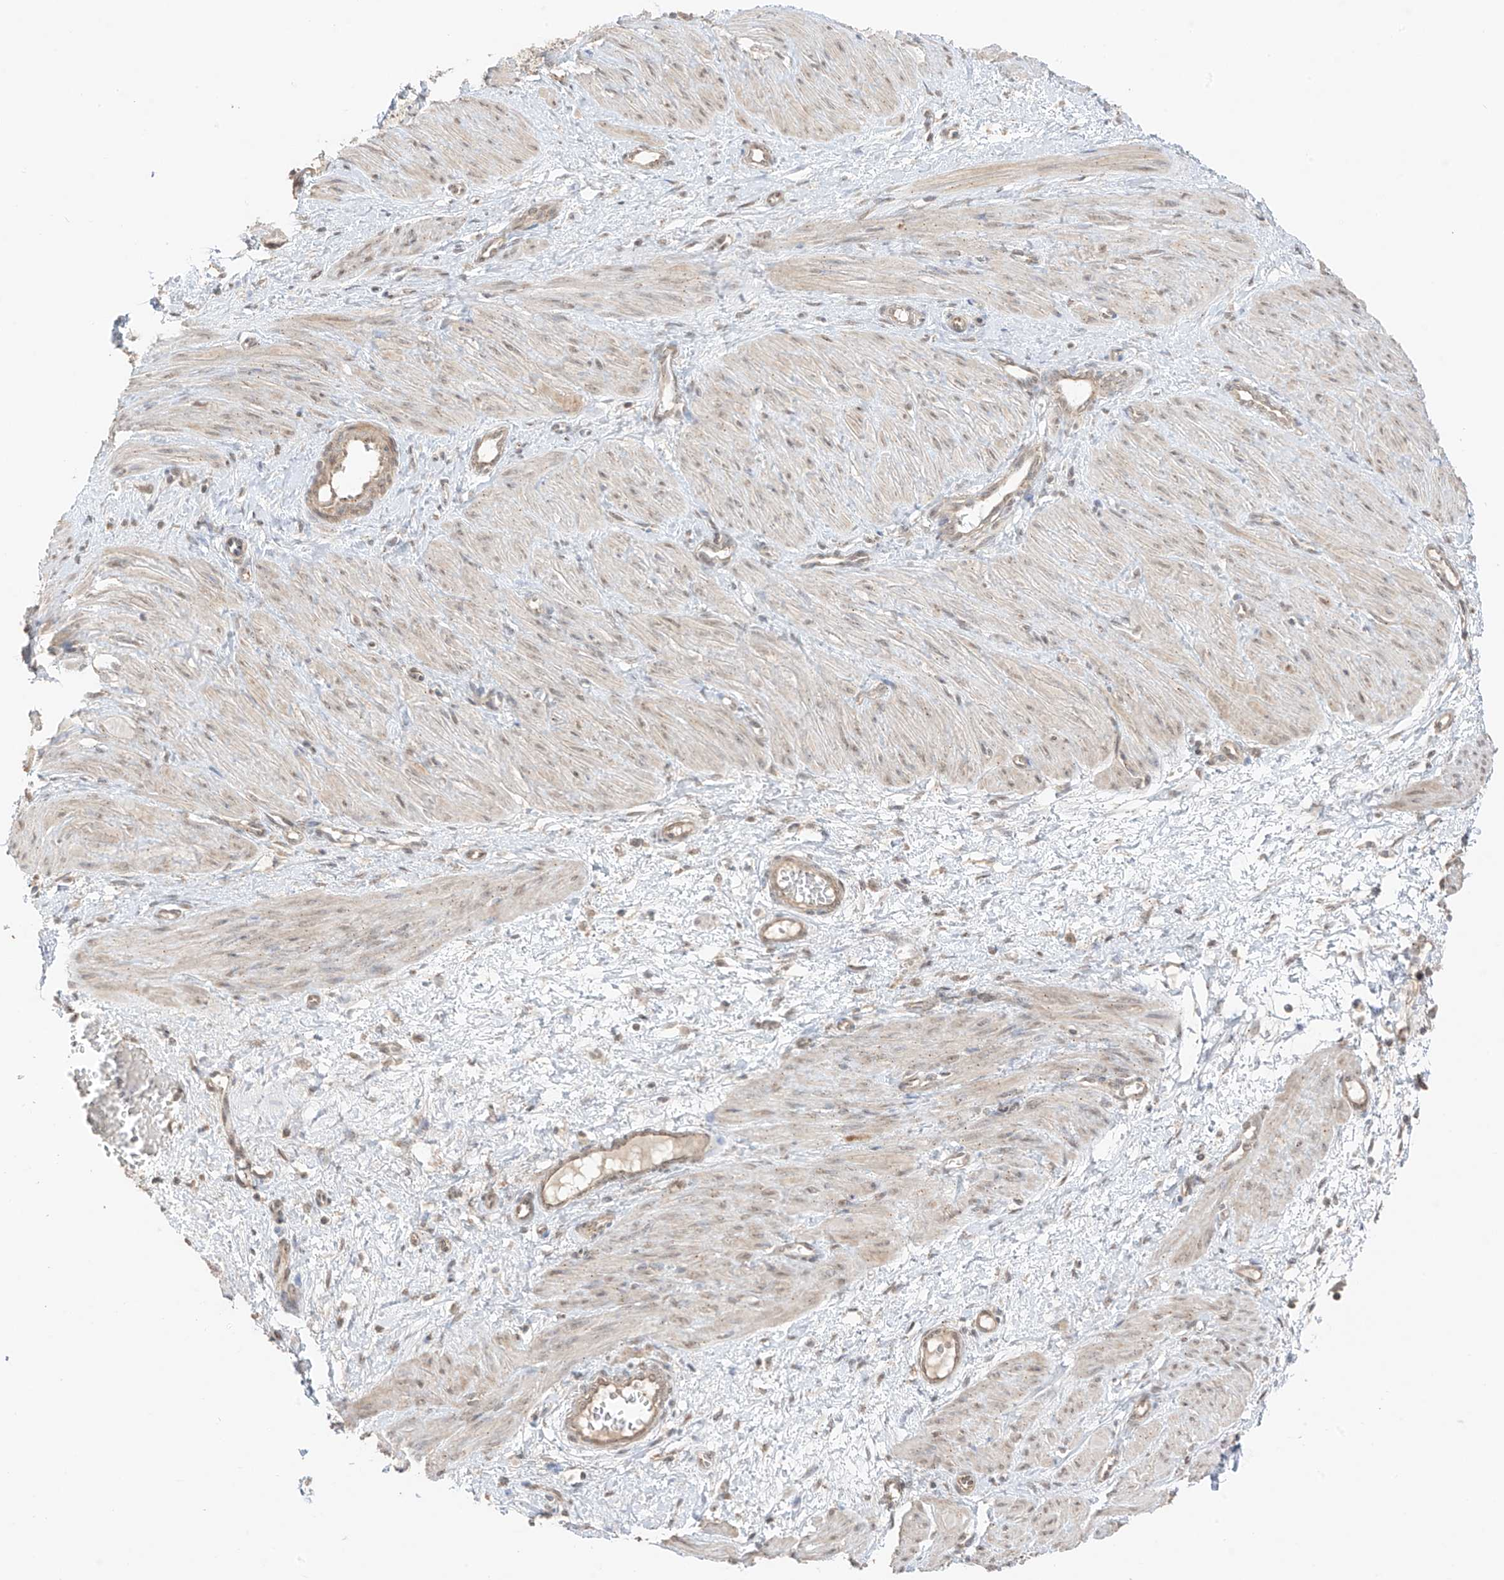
{"staining": {"intensity": "weak", "quantity": "<25%", "location": "cytoplasmic/membranous"}, "tissue": "smooth muscle", "cell_type": "Smooth muscle cells", "image_type": "normal", "snomed": [{"axis": "morphology", "description": "Normal tissue, NOS"}, {"axis": "topography", "description": "Endometrium"}], "caption": "Human smooth muscle stained for a protein using immunohistochemistry demonstrates no staining in smooth muscle cells.", "gene": "N4BP3", "patient": {"sex": "female", "age": 33}}